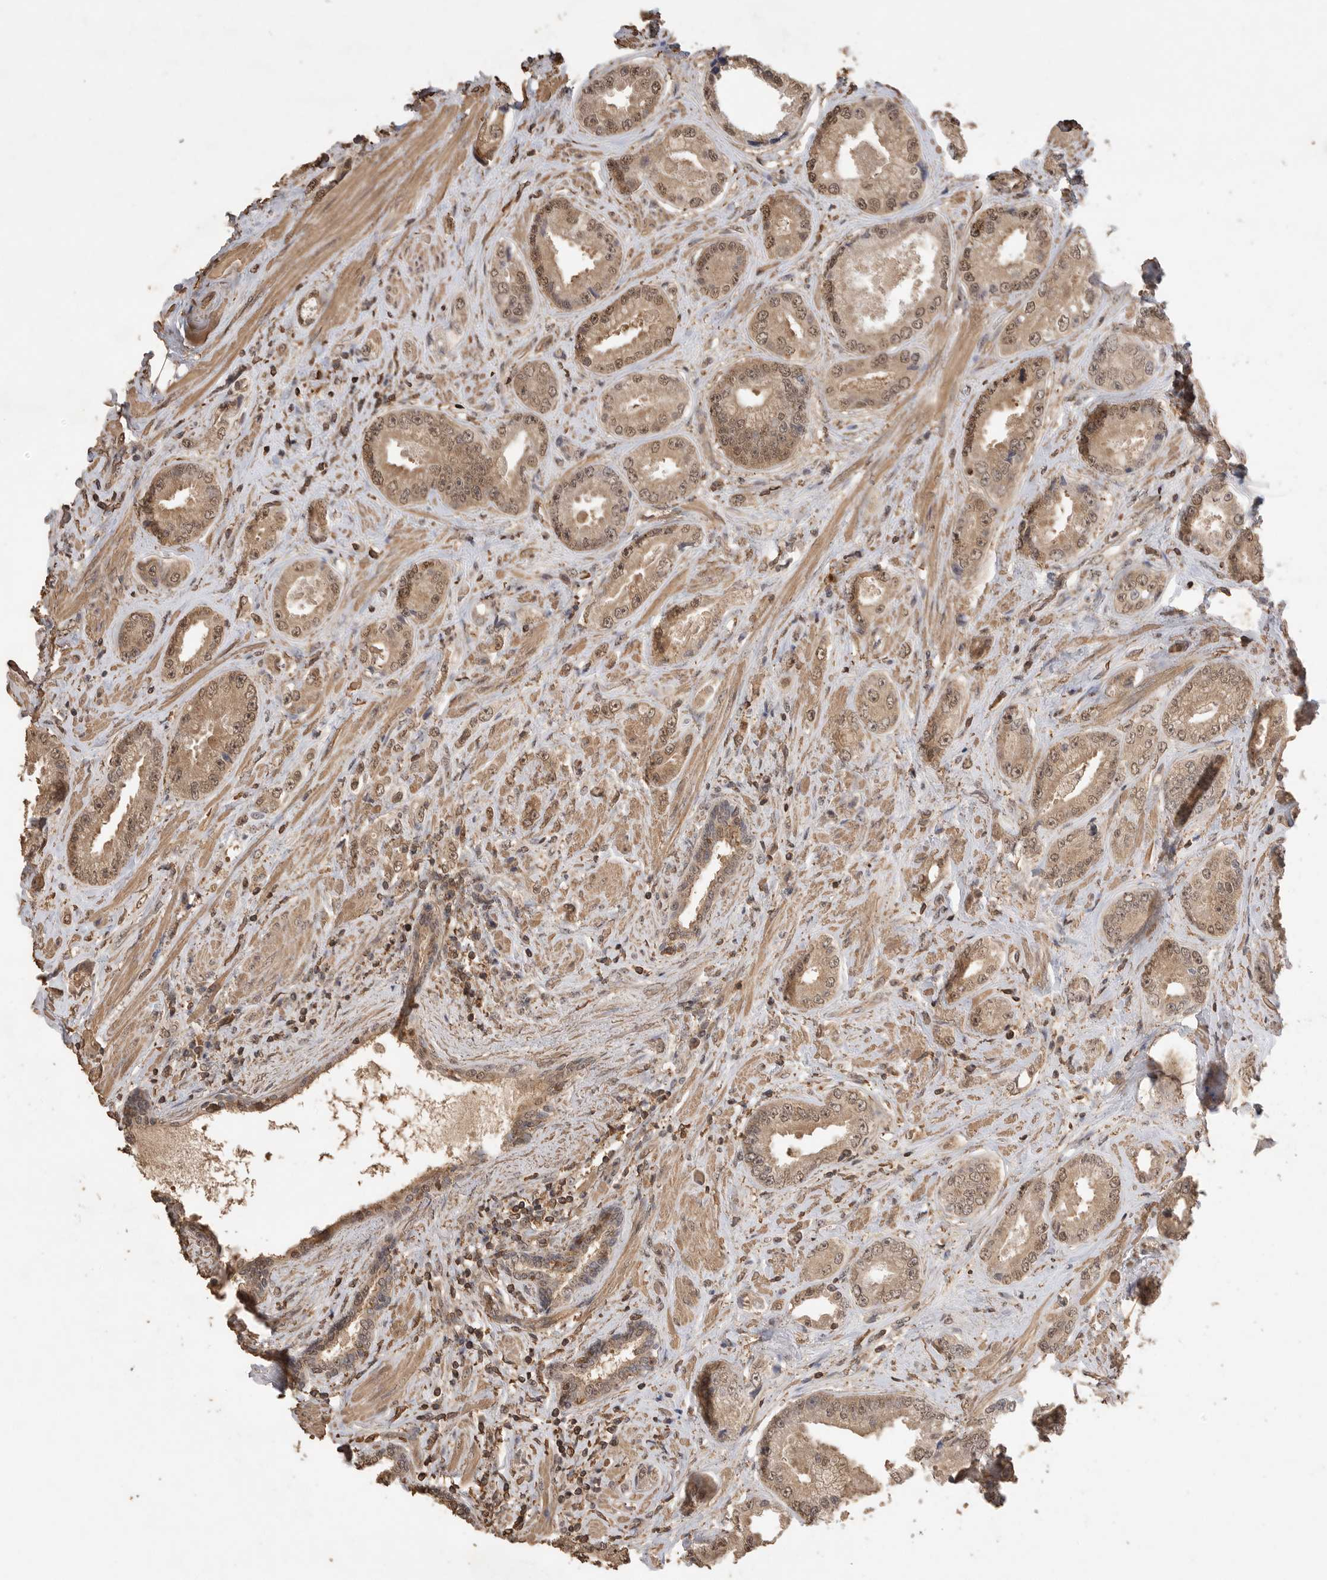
{"staining": {"intensity": "moderate", "quantity": ">75%", "location": "cytoplasmic/membranous,nuclear"}, "tissue": "prostate cancer", "cell_type": "Tumor cells", "image_type": "cancer", "snomed": [{"axis": "morphology", "description": "Adenocarcinoma, High grade"}, {"axis": "topography", "description": "Prostate"}], "caption": "Immunohistochemistry (IHC) of prostate adenocarcinoma (high-grade) shows medium levels of moderate cytoplasmic/membranous and nuclear expression in about >75% of tumor cells.", "gene": "MAP2K1", "patient": {"sex": "male", "age": 61}}